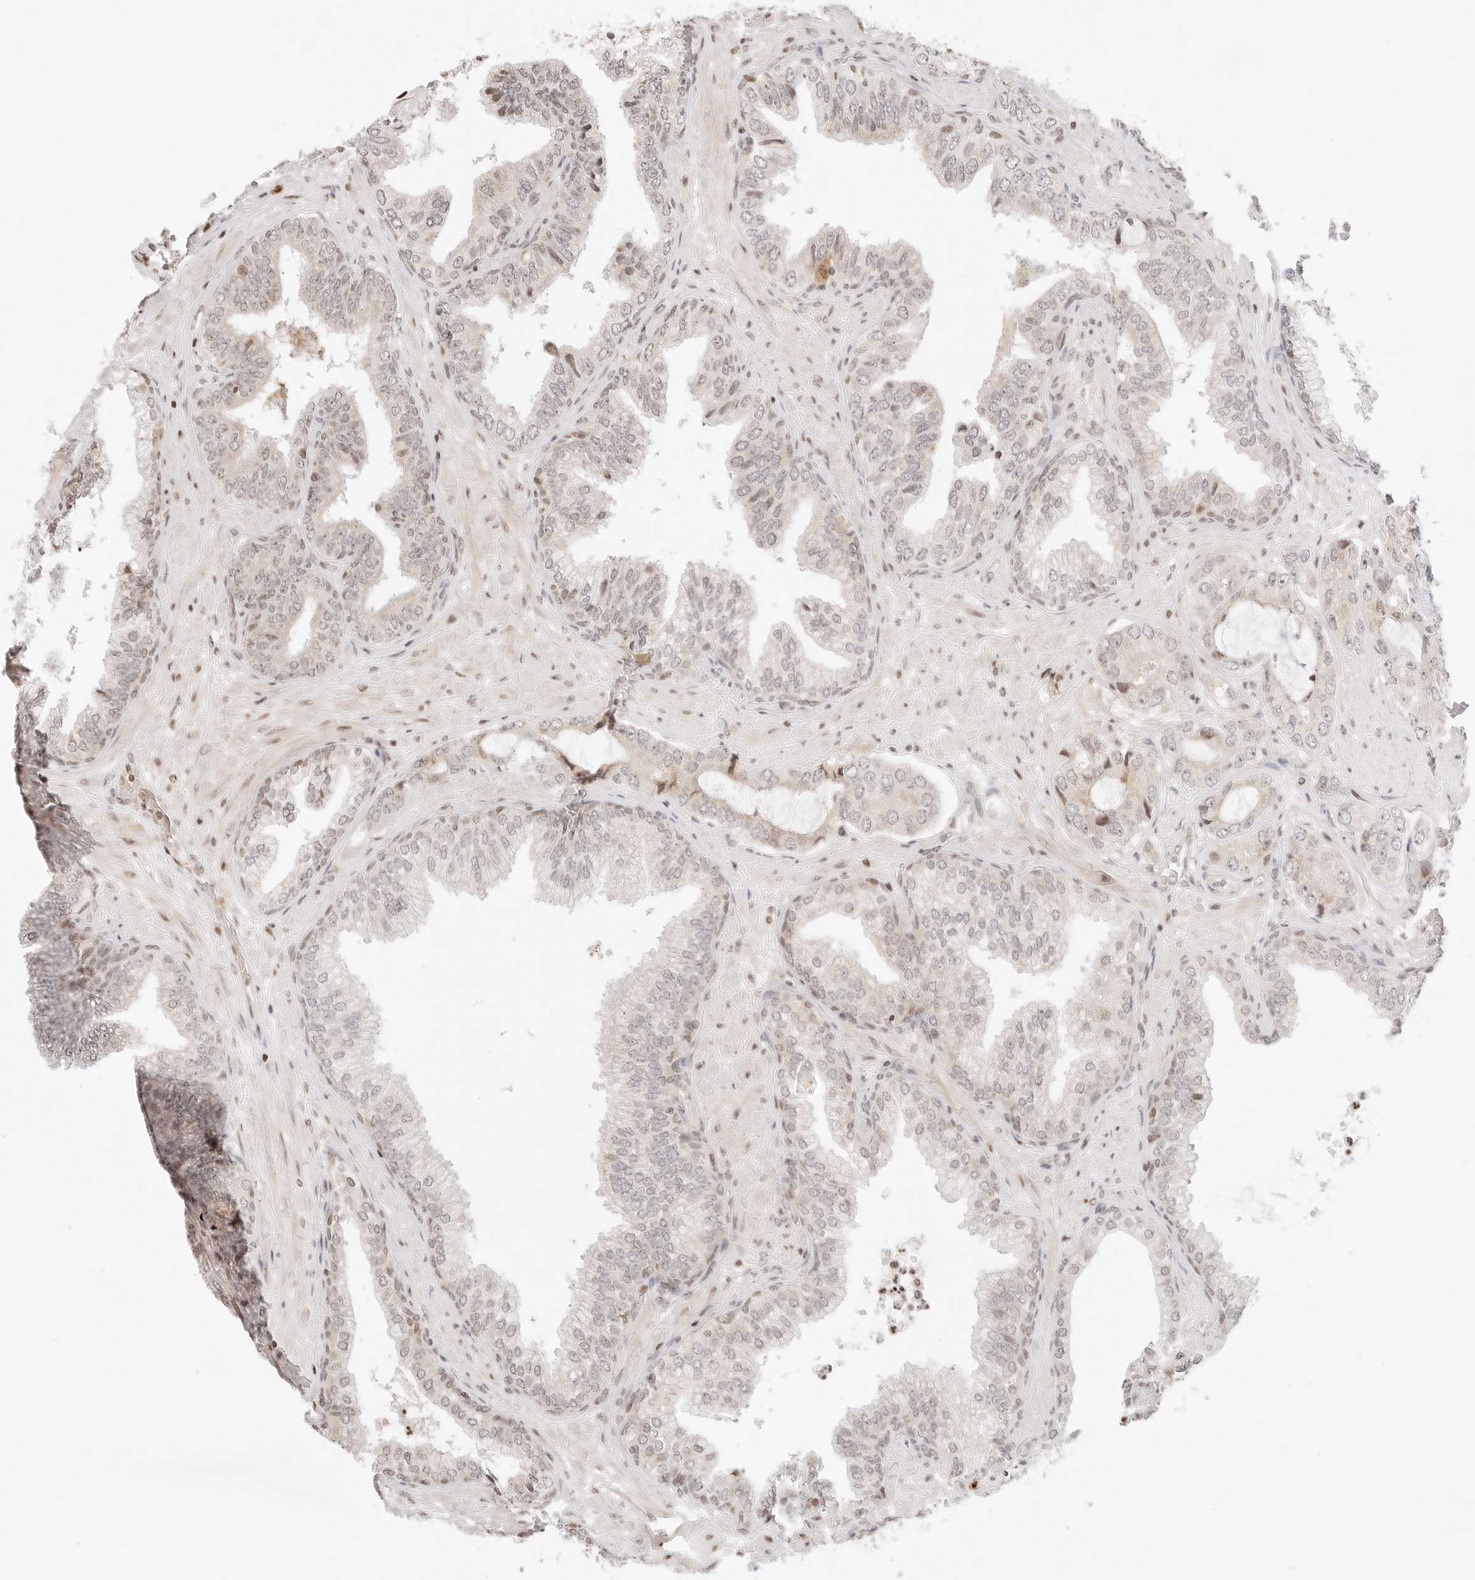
{"staining": {"intensity": "moderate", "quantity": "<25%", "location": "cytoplasmic/membranous,nuclear"}, "tissue": "prostate cancer", "cell_type": "Tumor cells", "image_type": "cancer", "snomed": [{"axis": "morphology", "description": "Adenocarcinoma, High grade"}, {"axis": "topography", "description": "Prostate"}], "caption": "This image displays immunohistochemistry (IHC) staining of prostate cancer (adenocarcinoma (high-grade)), with low moderate cytoplasmic/membranous and nuclear positivity in about <25% of tumor cells.", "gene": "RPS6KL1", "patient": {"sex": "male", "age": 59}}